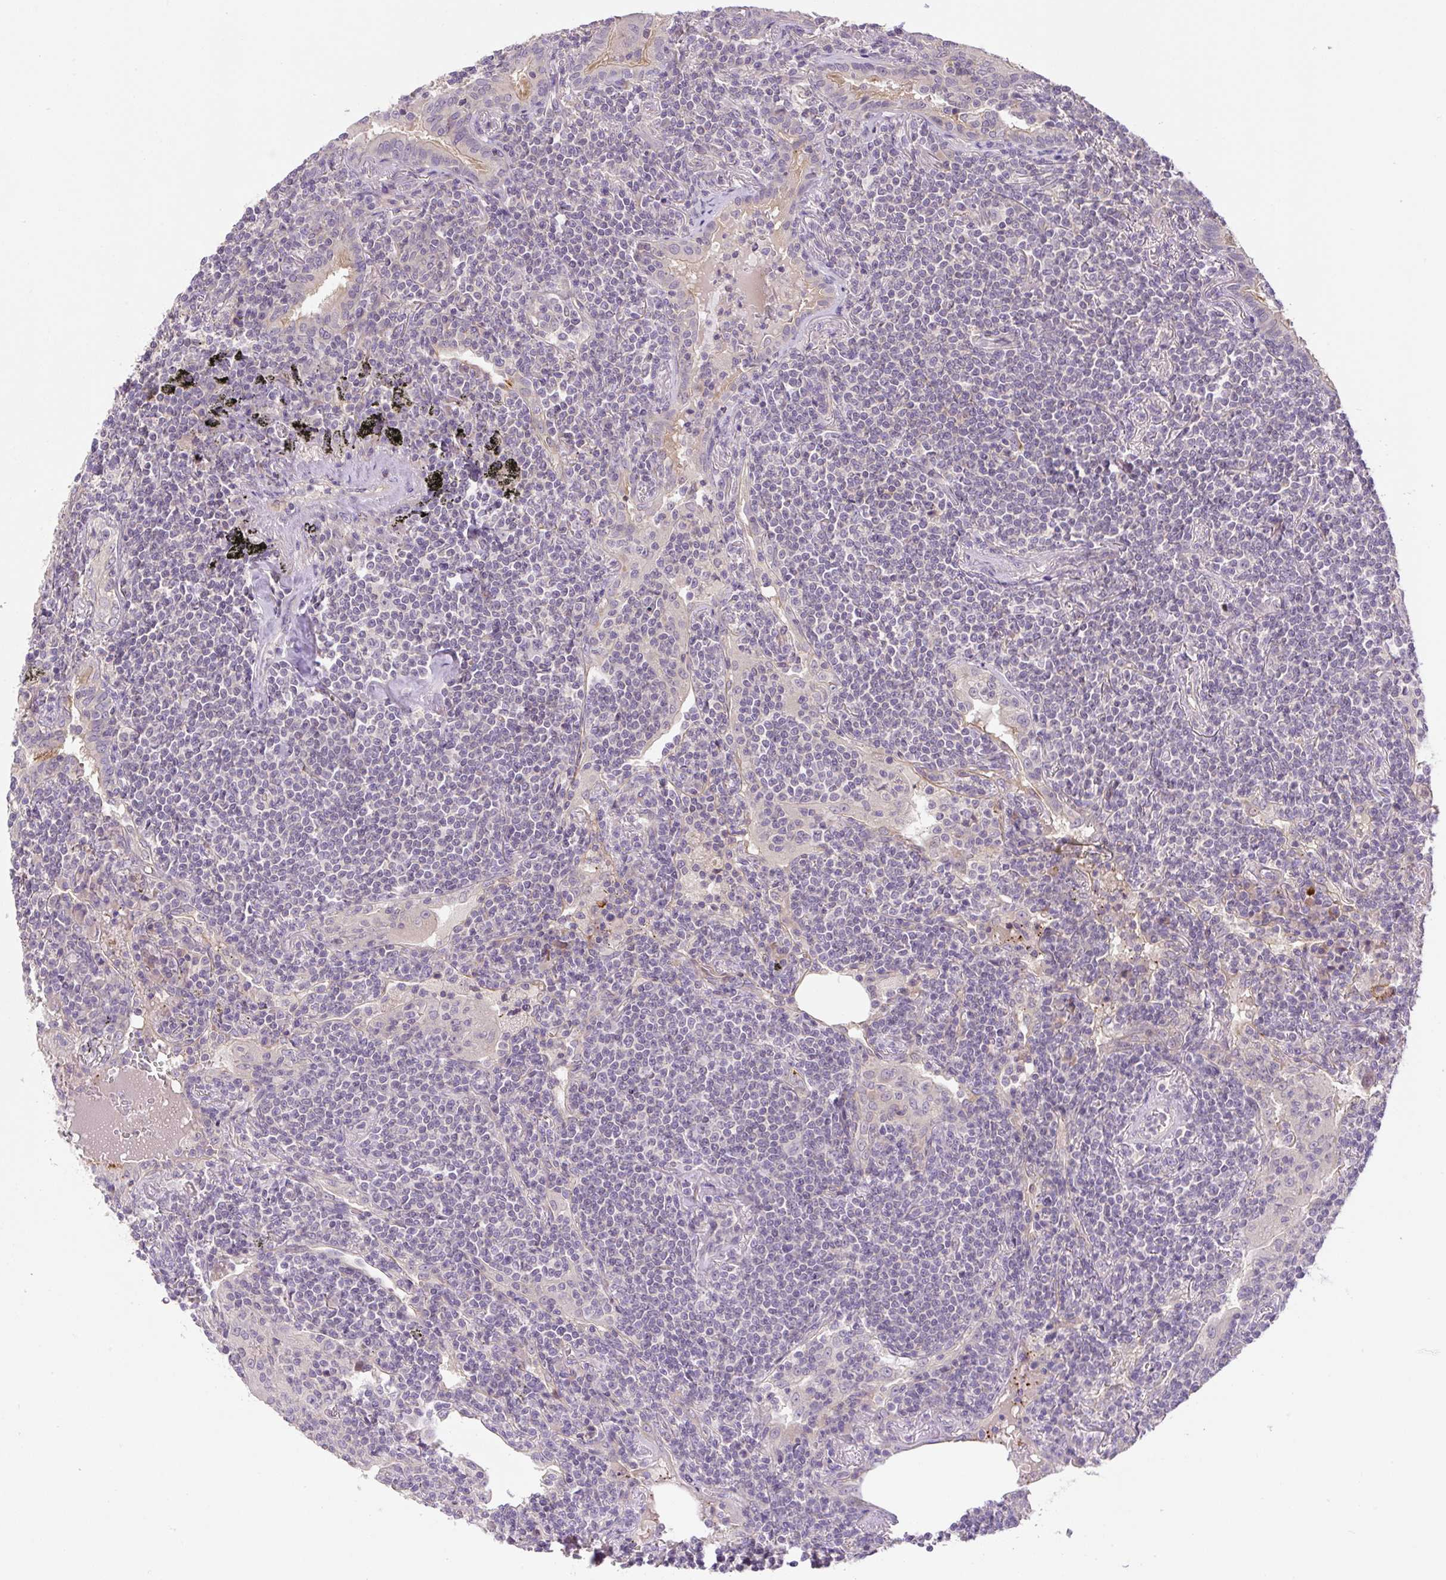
{"staining": {"intensity": "negative", "quantity": "none", "location": "none"}, "tissue": "lymphoma", "cell_type": "Tumor cells", "image_type": "cancer", "snomed": [{"axis": "morphology", "description": "Malignant lymphoma, non-Hodgkin's type, Low grade"}, {"axis": "topography", "description": "Lung"}], "caption": "Tumor cells show no significant positivity in lymphoma.", "gene": "UBL3", "patient": {"sex": "female", "age": 71}}